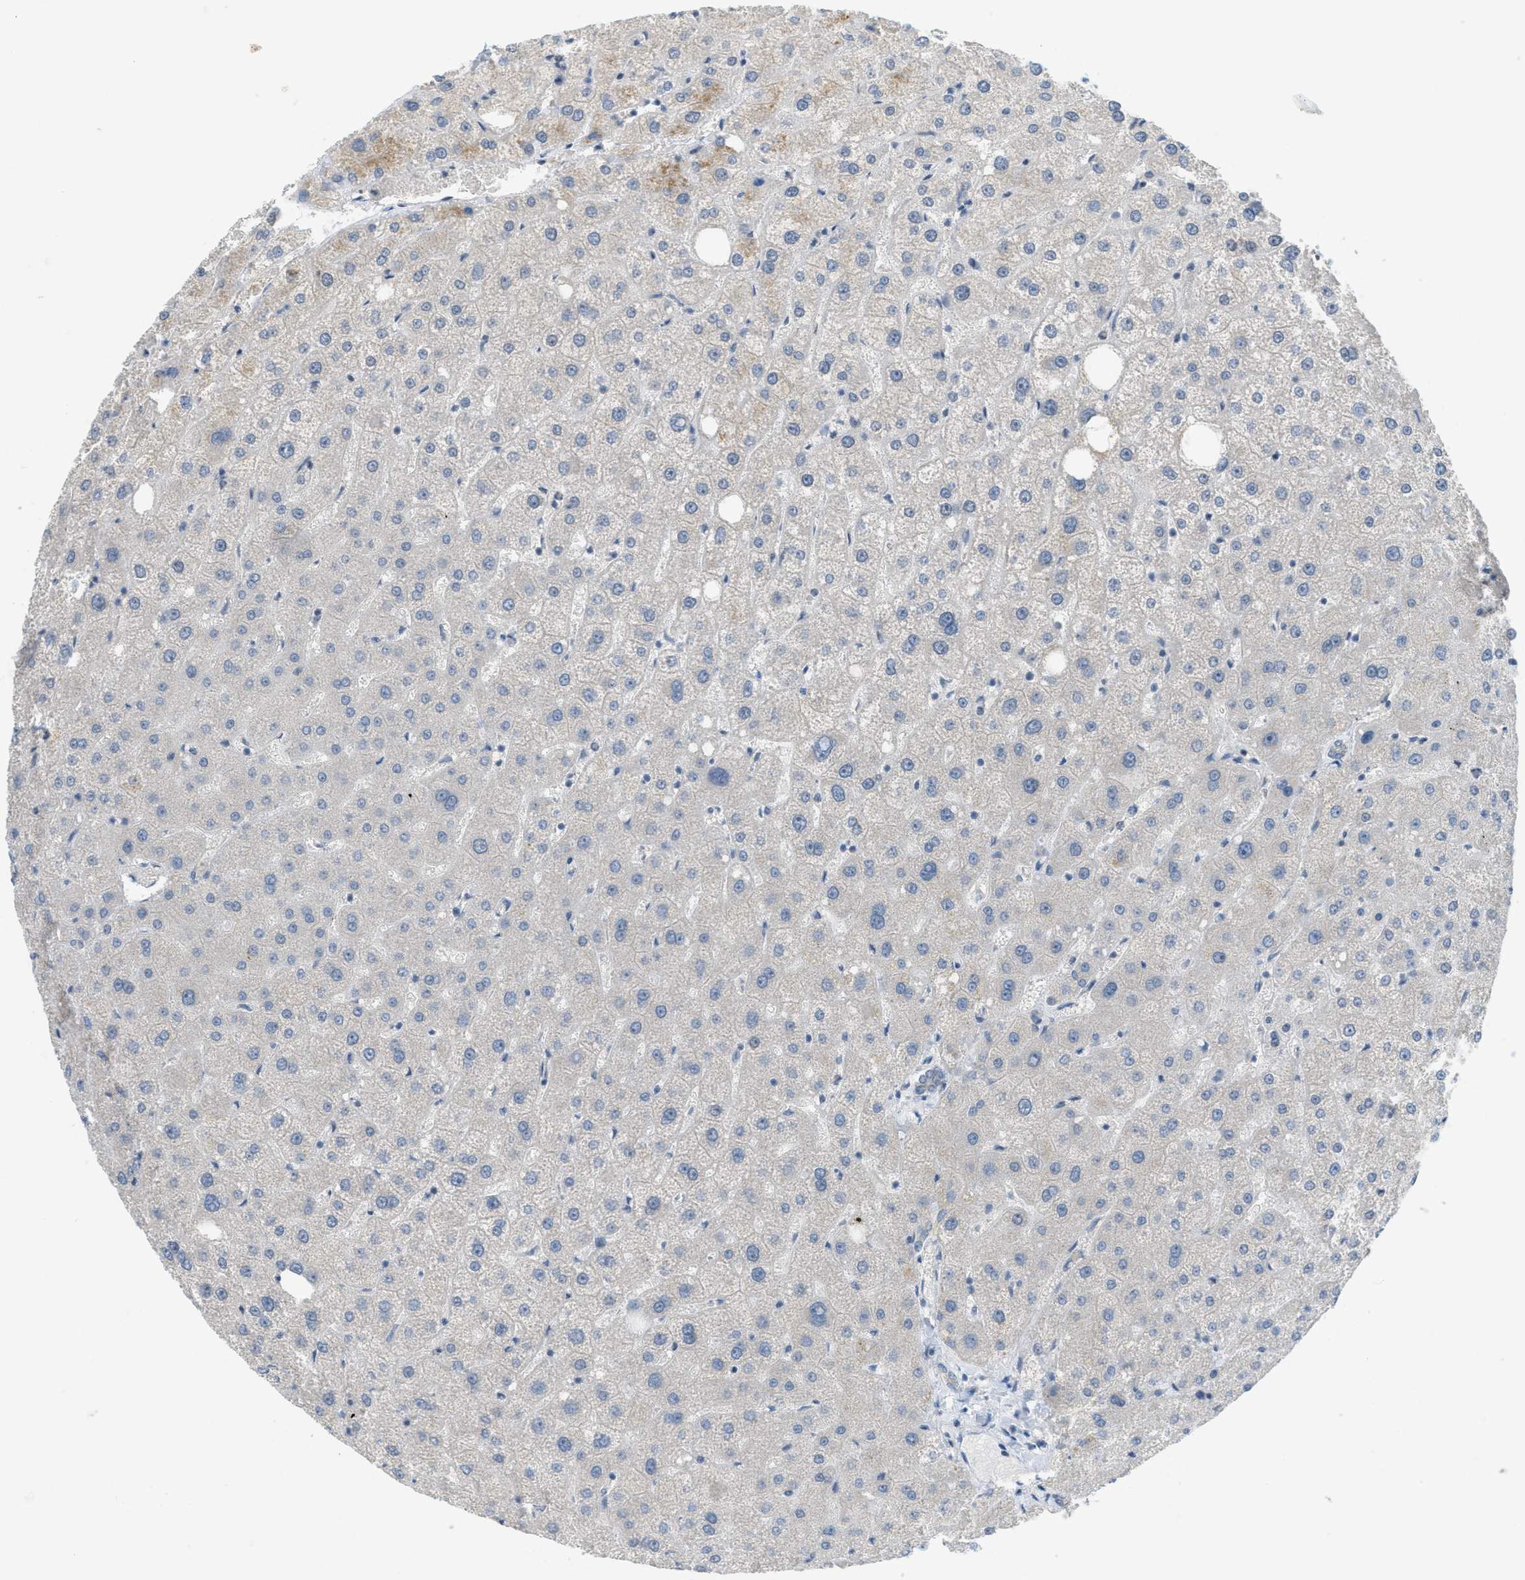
{"staining": {"intensity": "negative", "quantity": "none", "location": "none"}, "tissue": "liver", "cell_type": "Cholangiocytes", "image_type": "normal", "snomed": [{"axis": "morphology", "description": "Normal tissue, NOS"}, {"axis": "topography", "description": "Liver"}], "caption": "The photomicrograph displays no staining of cholangiocytes in normal liver. The staining is performed using DAB (3,3'-diaminobenzidine) brown chromogen with nuclei counter-stained in using hematoxylin.", "gene": "TXNDC2", "patient": {"sex": "male", "age": 73}}